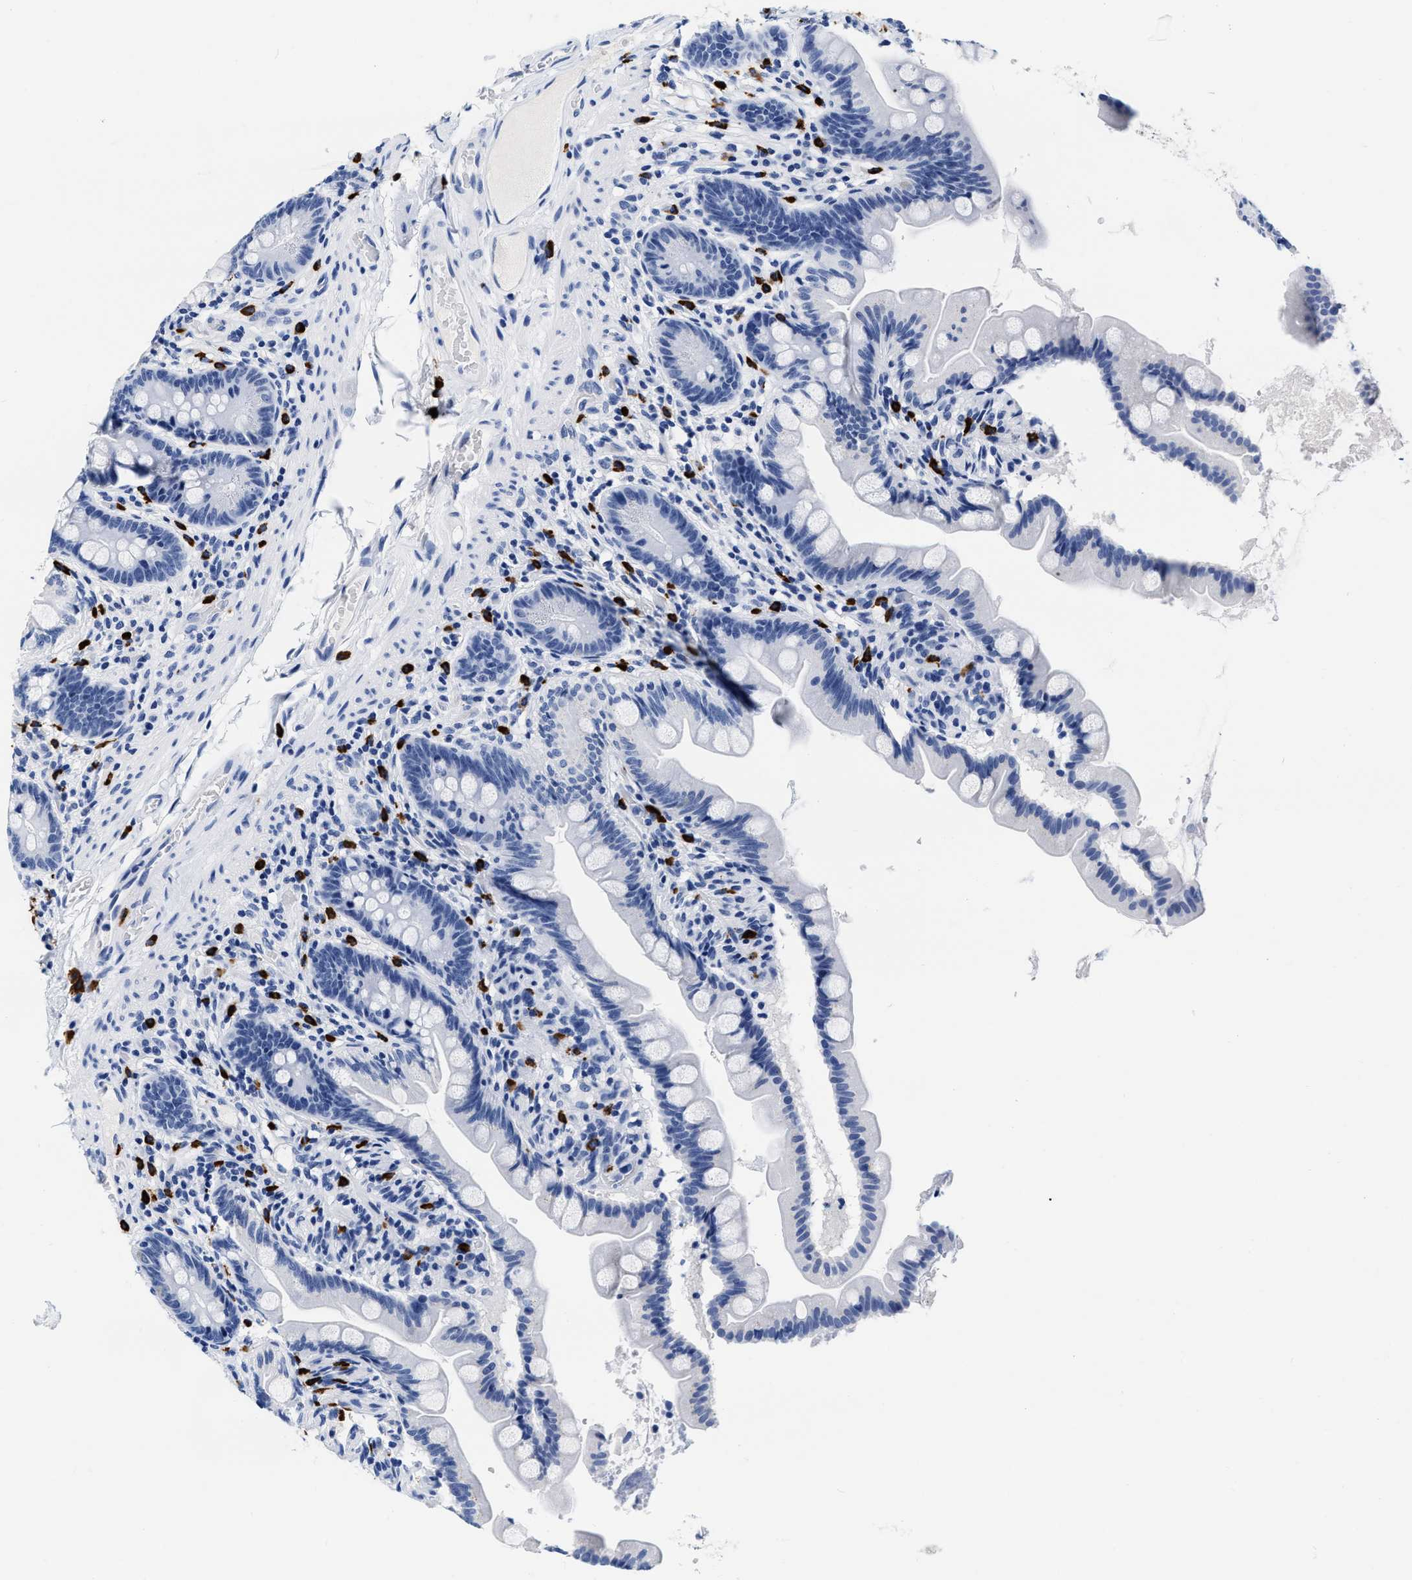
{"staining": {"intensity": "negative", "quantity": "none", "location": "none"}, "tissue": "small intestine", "cell_type": "Glandular cells", "image_type": "normal", "snomed": [{"axis": "morphology", "description": "Normal tissue, NOS"}, {"axis": "topography", "description": "Small intestine"}], "caption": "The photomicrograph exhibits no significant staining in glandular cells of small intestine.", "gene": "CER1", "patient": {"sex": "female", "age": 56}}